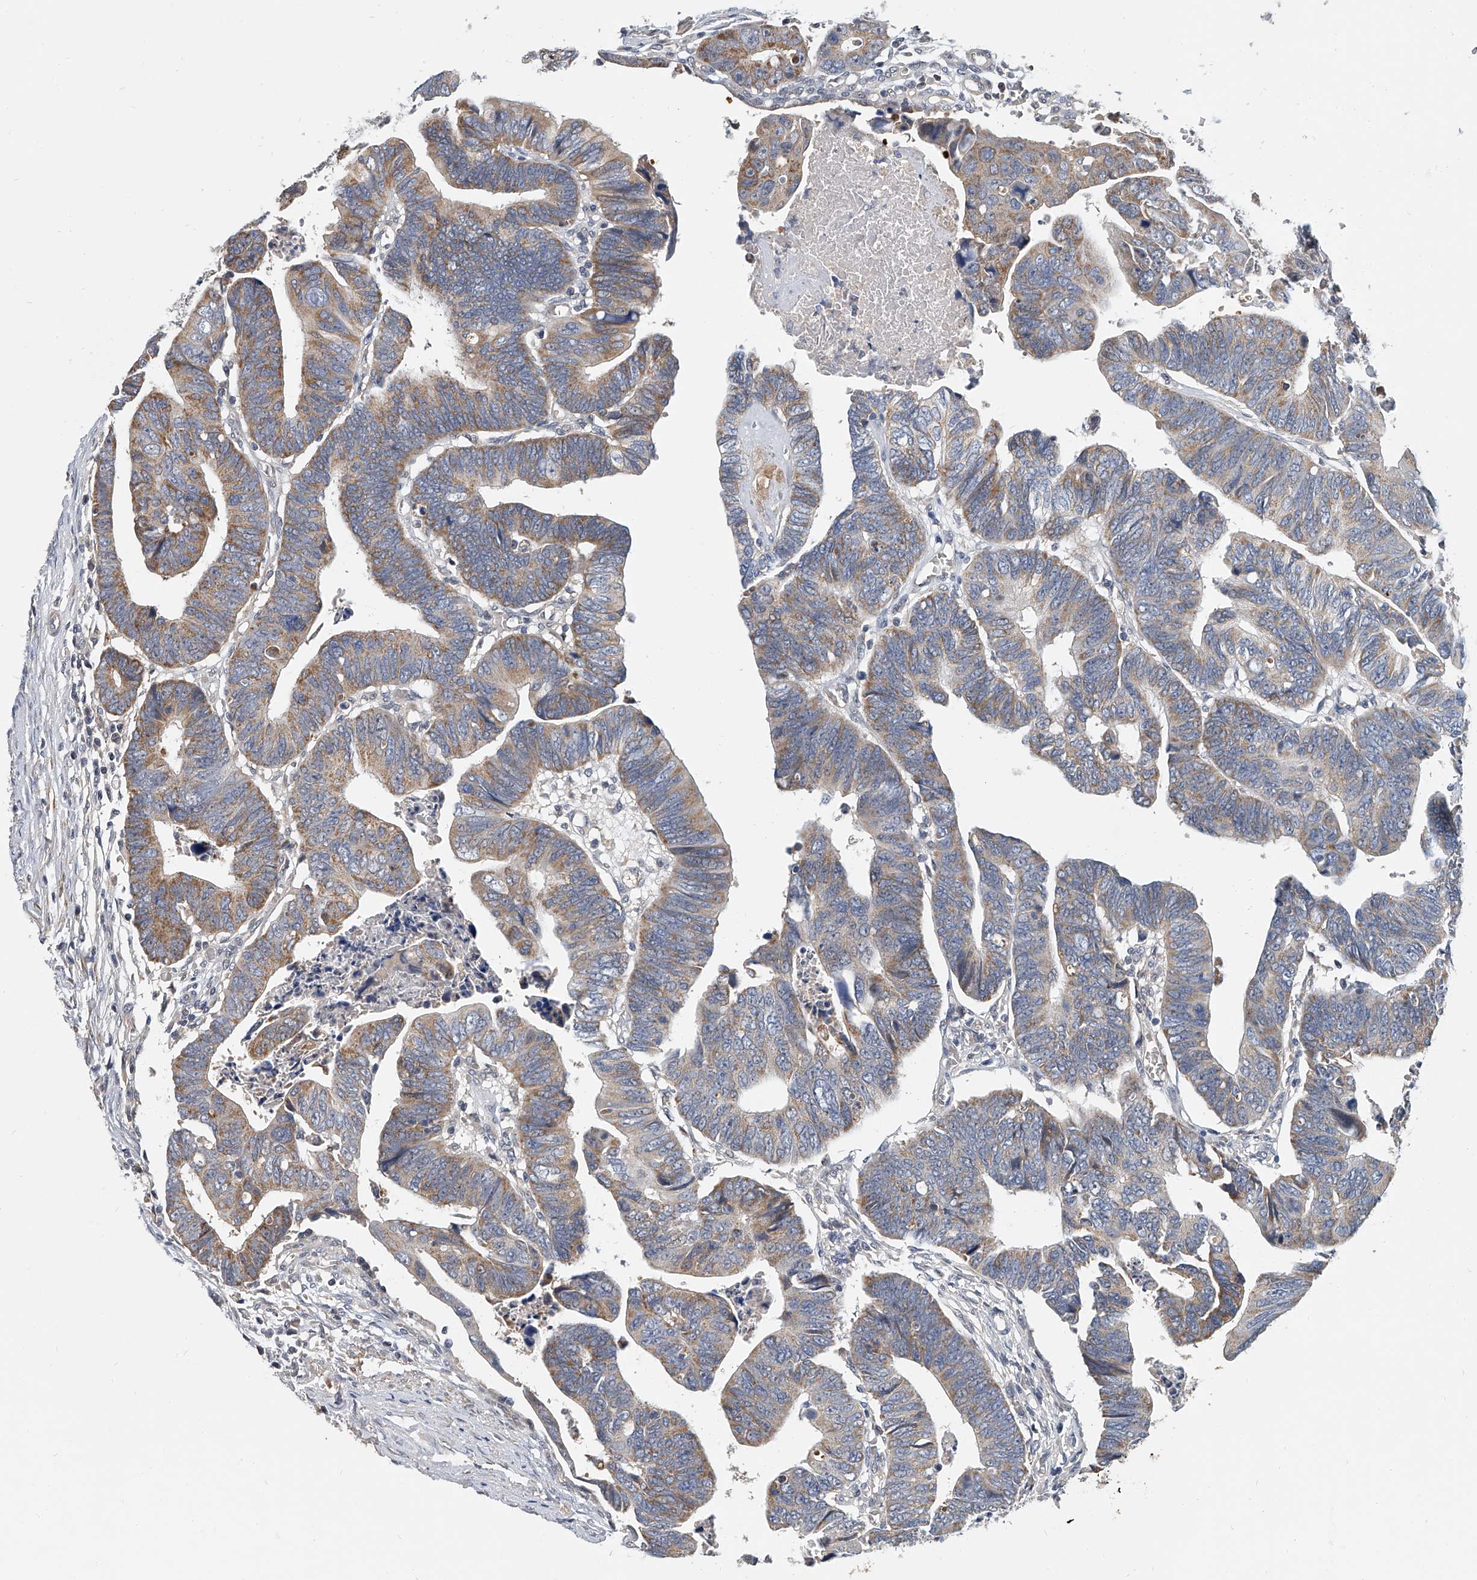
{"staining": {"intensity": "moderate", "quantity": "<25%", "location": "cytoplasmic/membranous"}, "tissue": "colorectal cancer", "cell_type": "Tumor cells", "image_type": "cancer", "snomed": [{"axis": "morphology", "description": "Adenocarcinoma, NOS"}, {"axis": "topography", "description": "Rectum"}], "caption": "A brown stain highlights moderate cytoplasmic/membranous expression of a protein in colorectal adenocarcinoma tumor cells.", "gene": "CD200", "patient": {"sex": "female", "age": 65}}